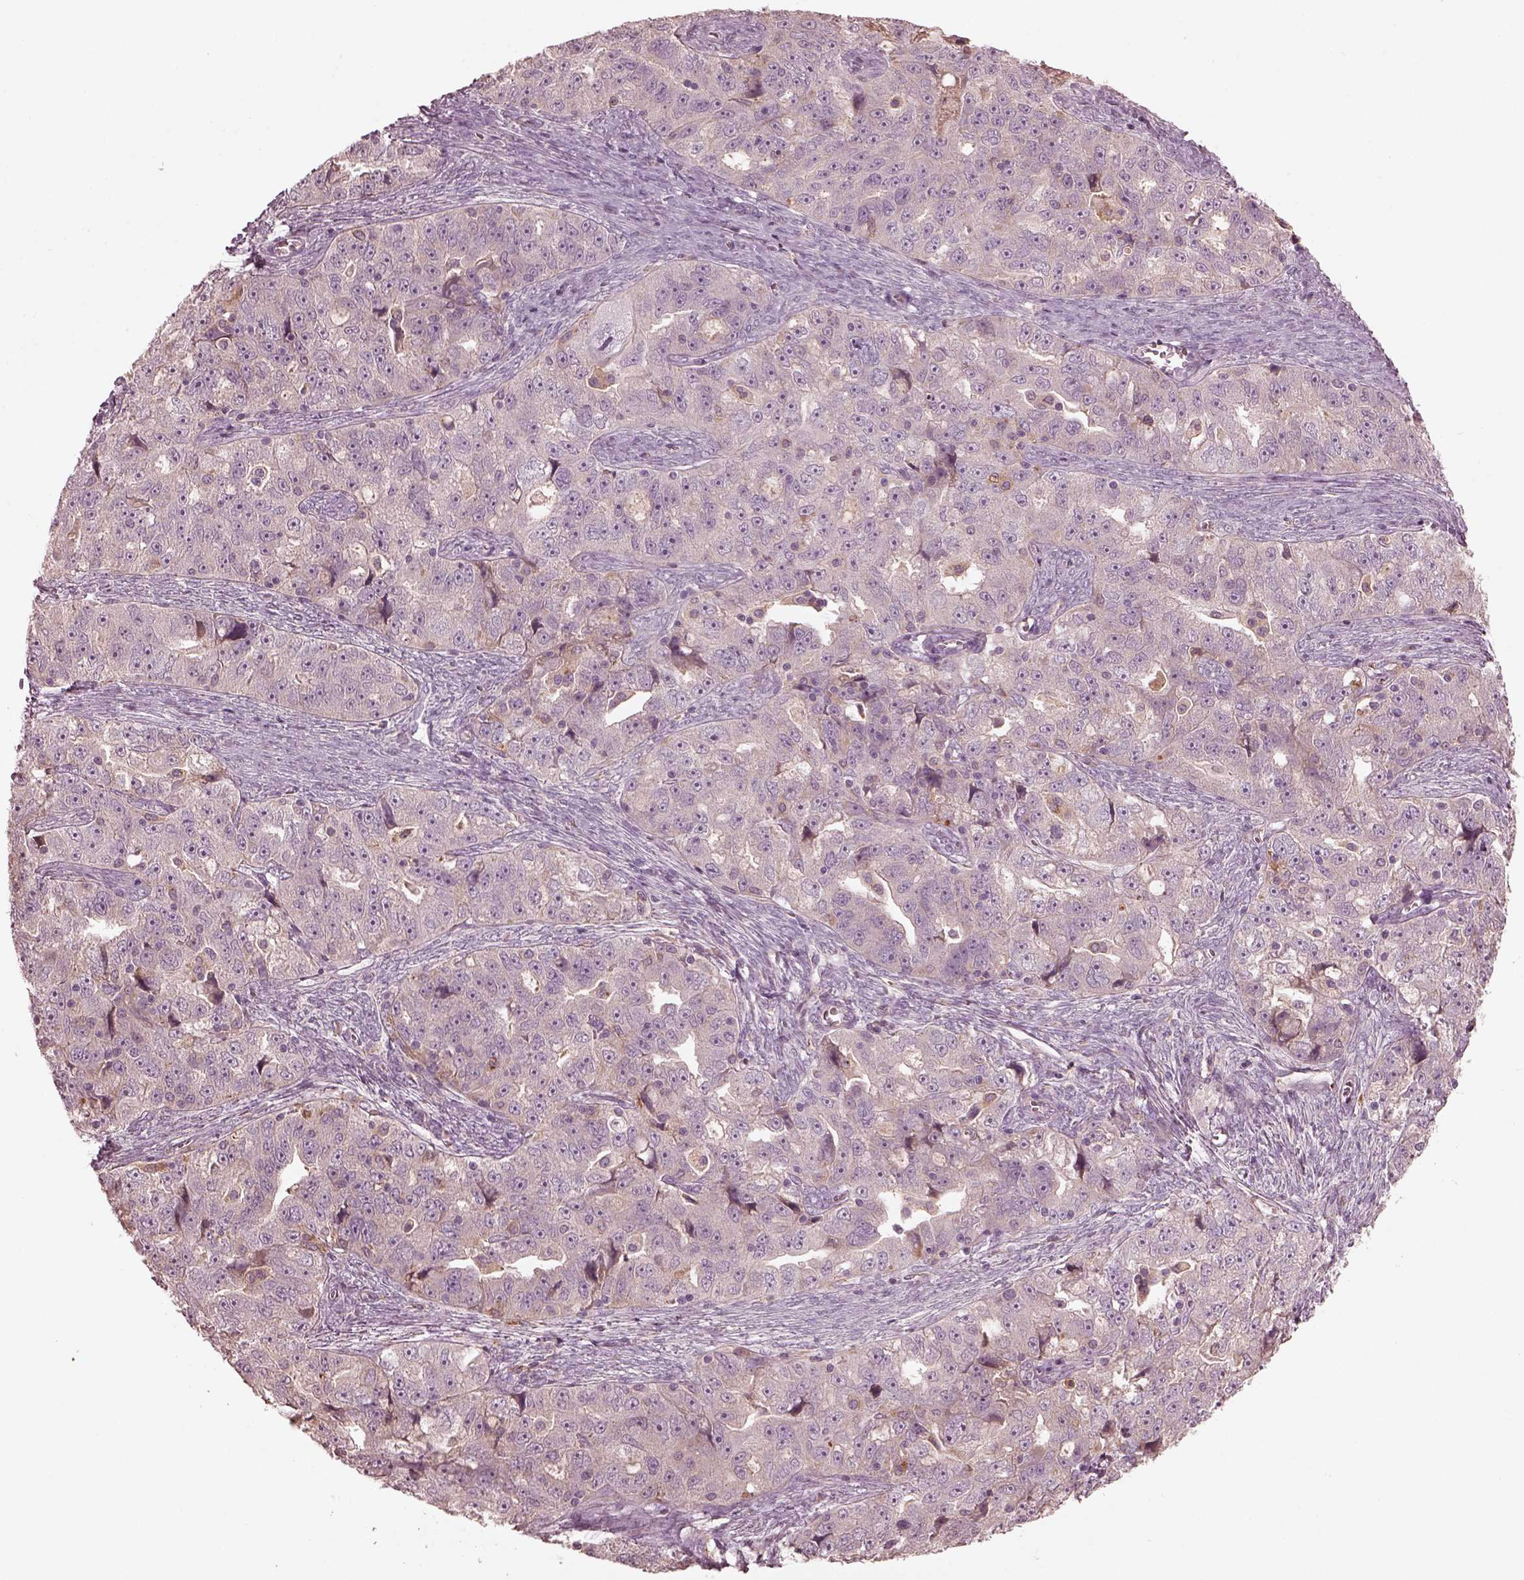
{"staining": {"intensity": "negative", "quantity": "none", "location": "none"}, "tissue": "ovarian cancer", "cell_type": "Tumor cells", "image_type": "cancer", "snomed": [{"axis": "morphology", "description": "Cystadenocarcinoma, serous, NOS"}, {"axis": "topography", "description": "Ovary"}], "caption": "Human ovarian cancer stained for a protein using immunohistochemistry displays no staining in tumor cells.", "gene": "VWA5B1", "patient": {"sex": "female", "age": 51}}